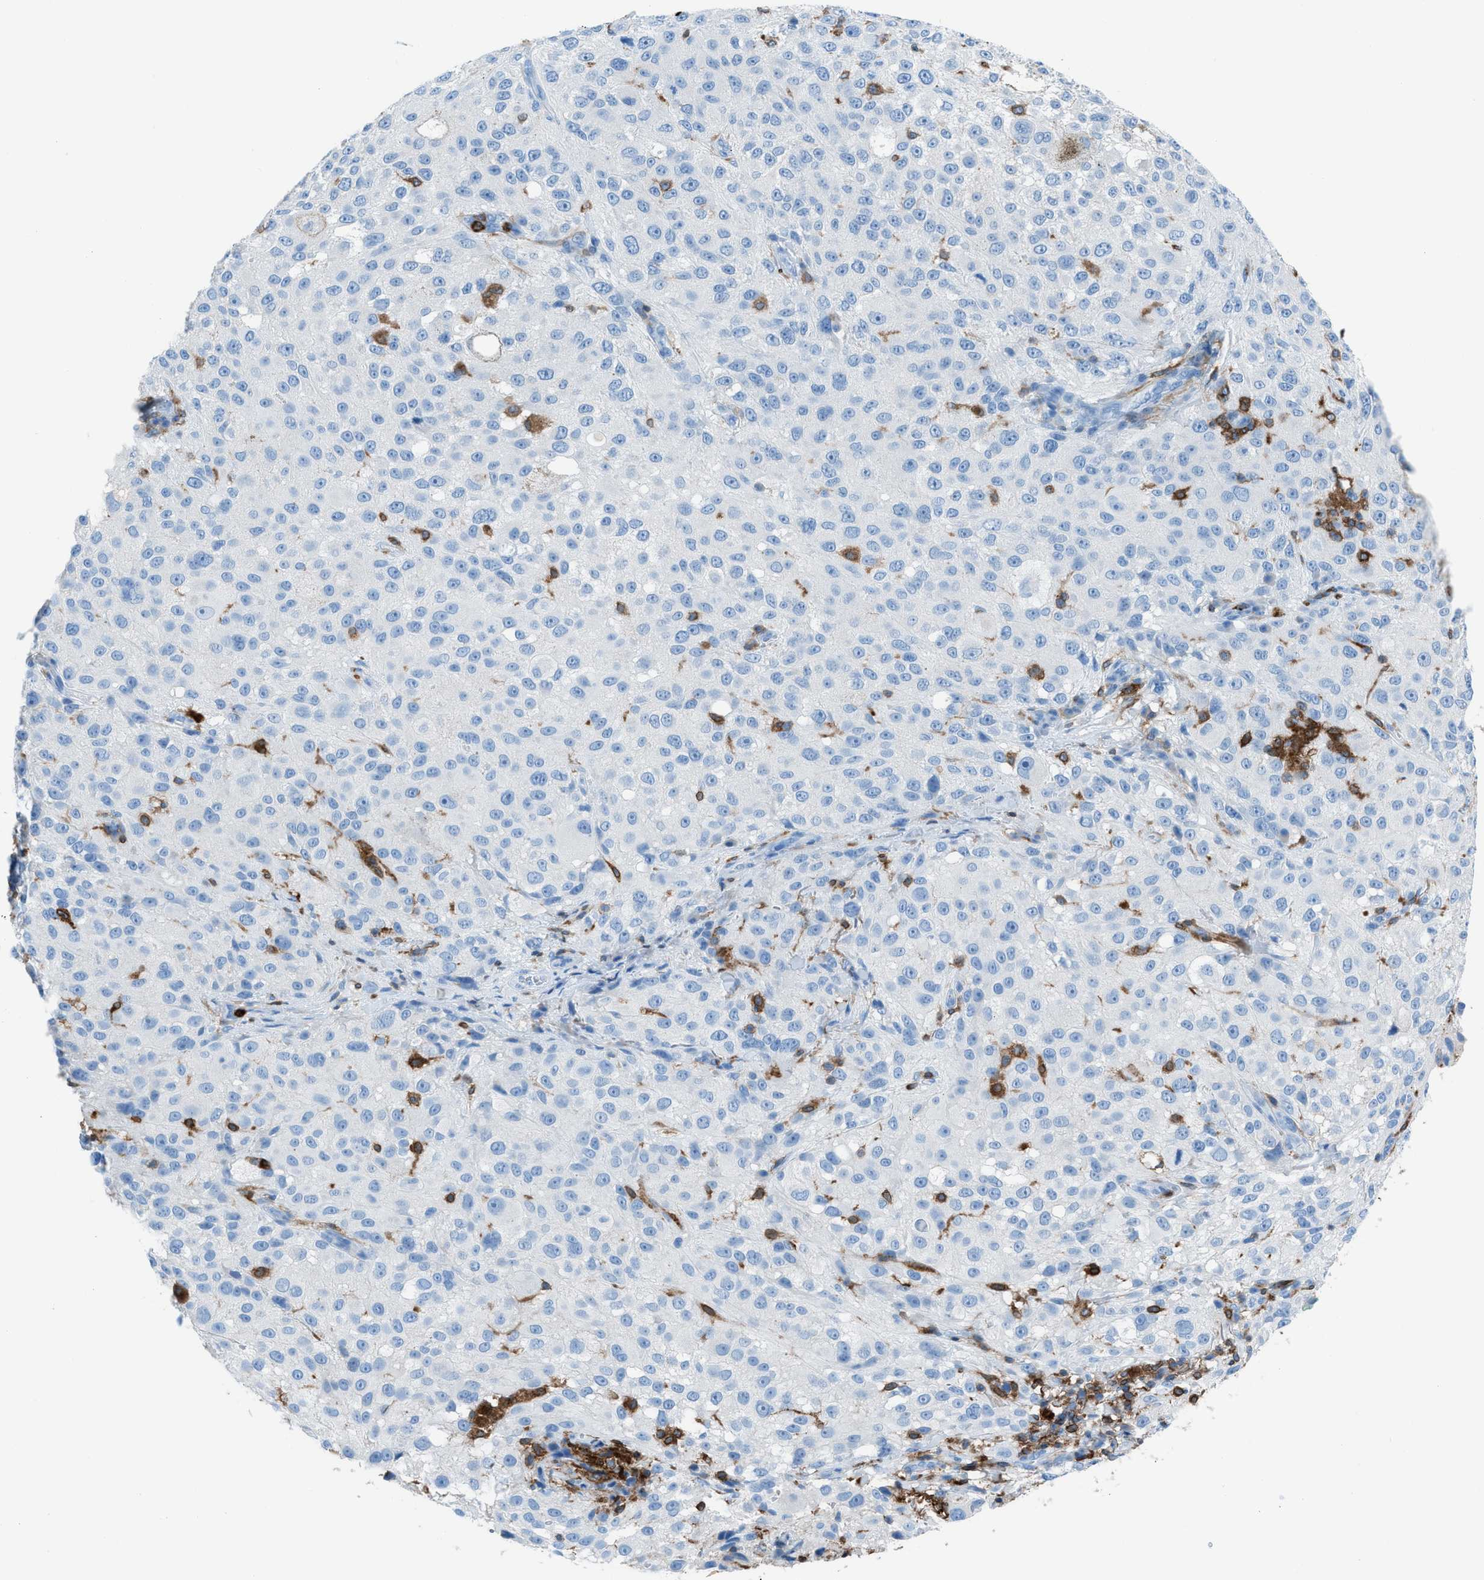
{"staining": {"intensity": "negative", "quantity": "none", "location": "none"}, "tissue": "melanoma", "cell_type": "Tumor cells", "image_type": "cancer", "snomed": [{"axis": "morphology", "description": "Necrosis, NOS"}, {"axis": "morphology", "description": "Malignant melanoma, NOS"}, {"axis": "topography", "description": "Skin"}], "caption": "The immunohistochemistry micrograph has no significant staining in tumor cells of malignant melanoma tissue.", "gene": "ITGB2", "patient": {"sex": "female", "age": 87}}